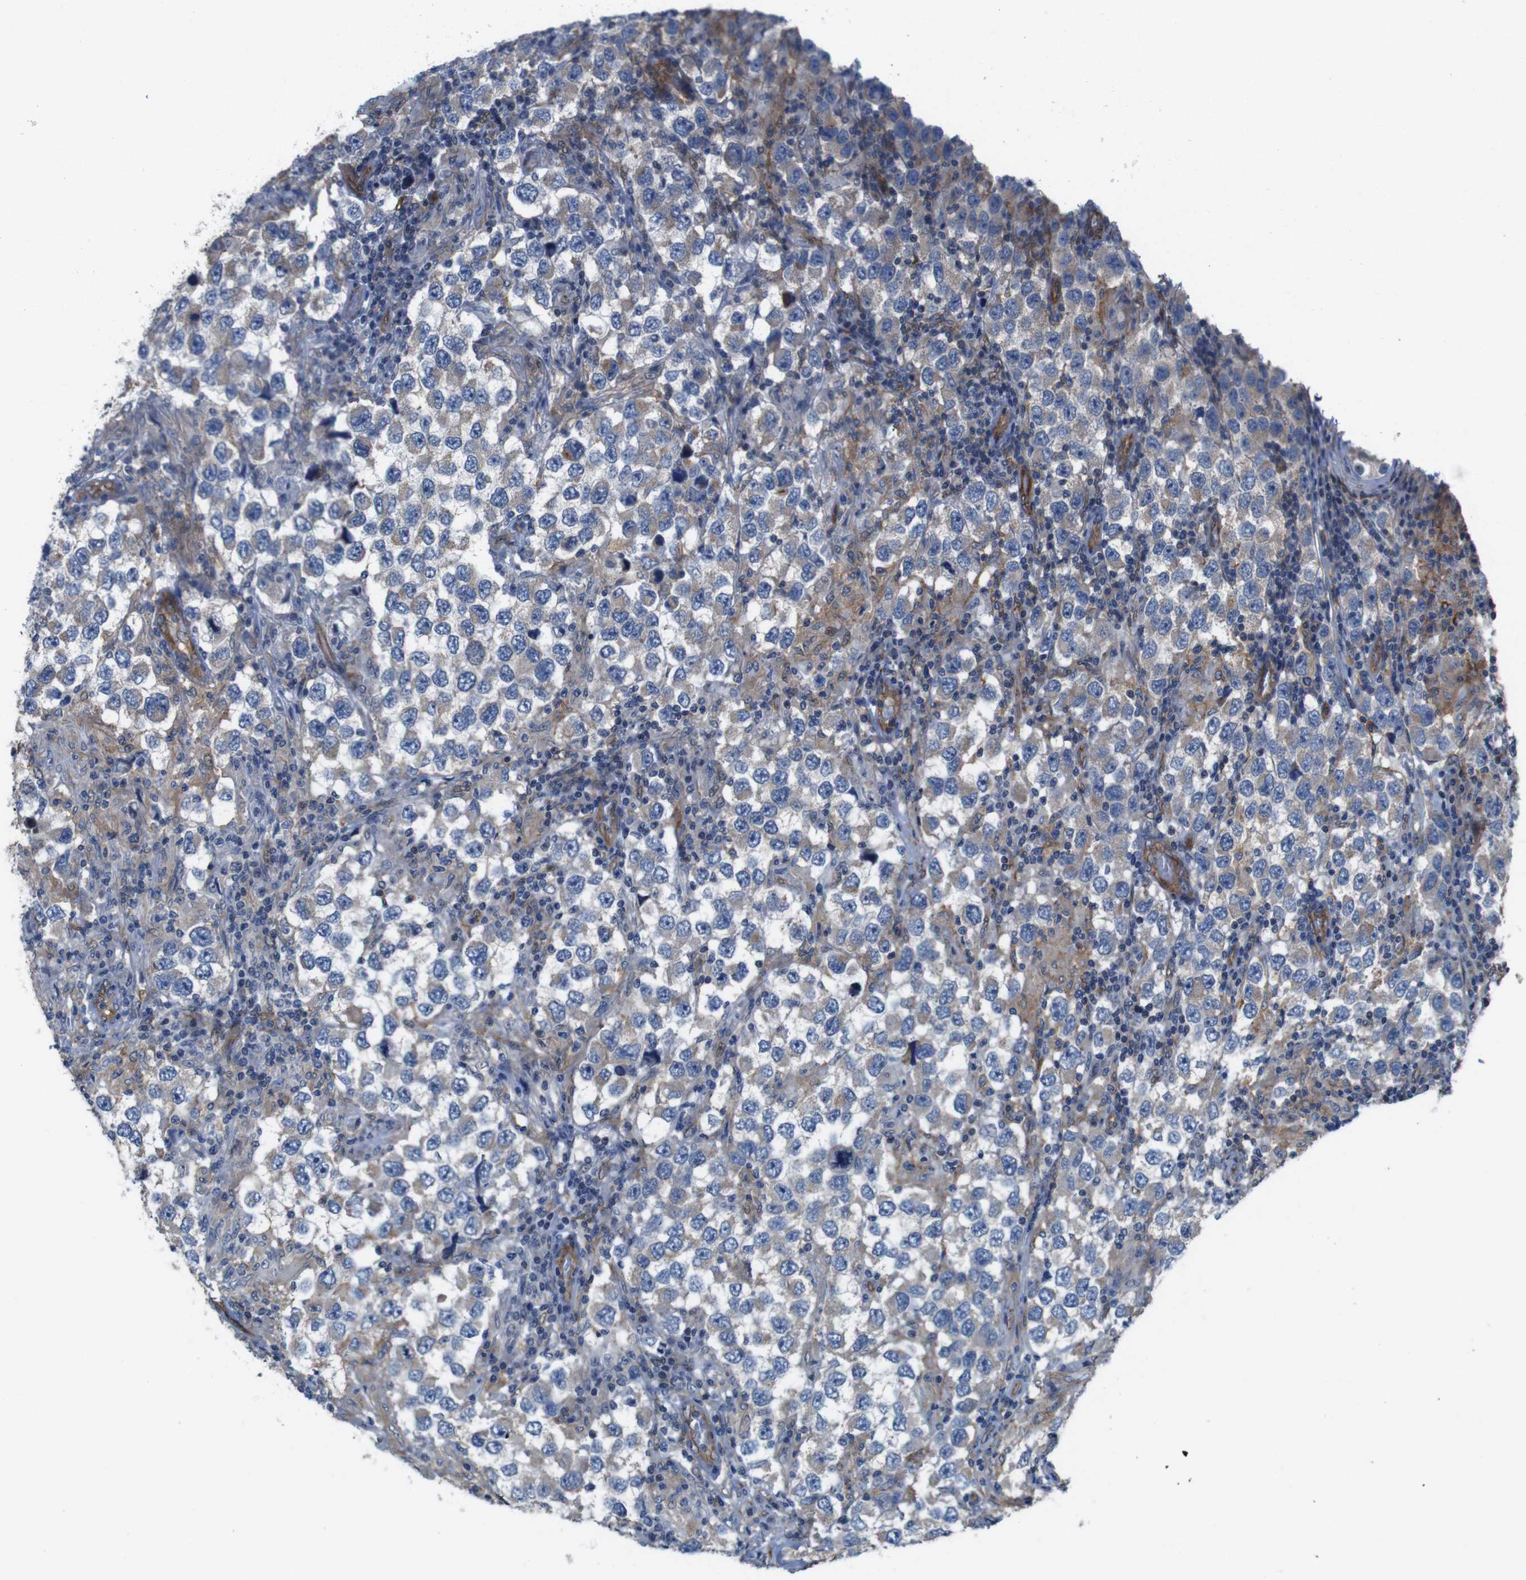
{"staining": {"intensity": "moderate", "quantity": "<25%", "location": "cytoplasmic/membranous"}, "tissue": "testis cancer", "cell_type": "Tumor cells", "image_type": "cancer", "snomed": [{"axis": "morphology", "description": "Carcinoma, Embryonal, NOS"}, {"axis": "topography", "description": "Testis"}], "caption": "DAB (3,3'-diaminobenzidine) immunohistochemical staining of human embryonal carcinoma (testis) exhibits moderate cytoplasmic/membranous protein positivity in about <25% of tumor cells.", "gene": "PTGER4", "patient": {"sex": "male", "age": 21}}